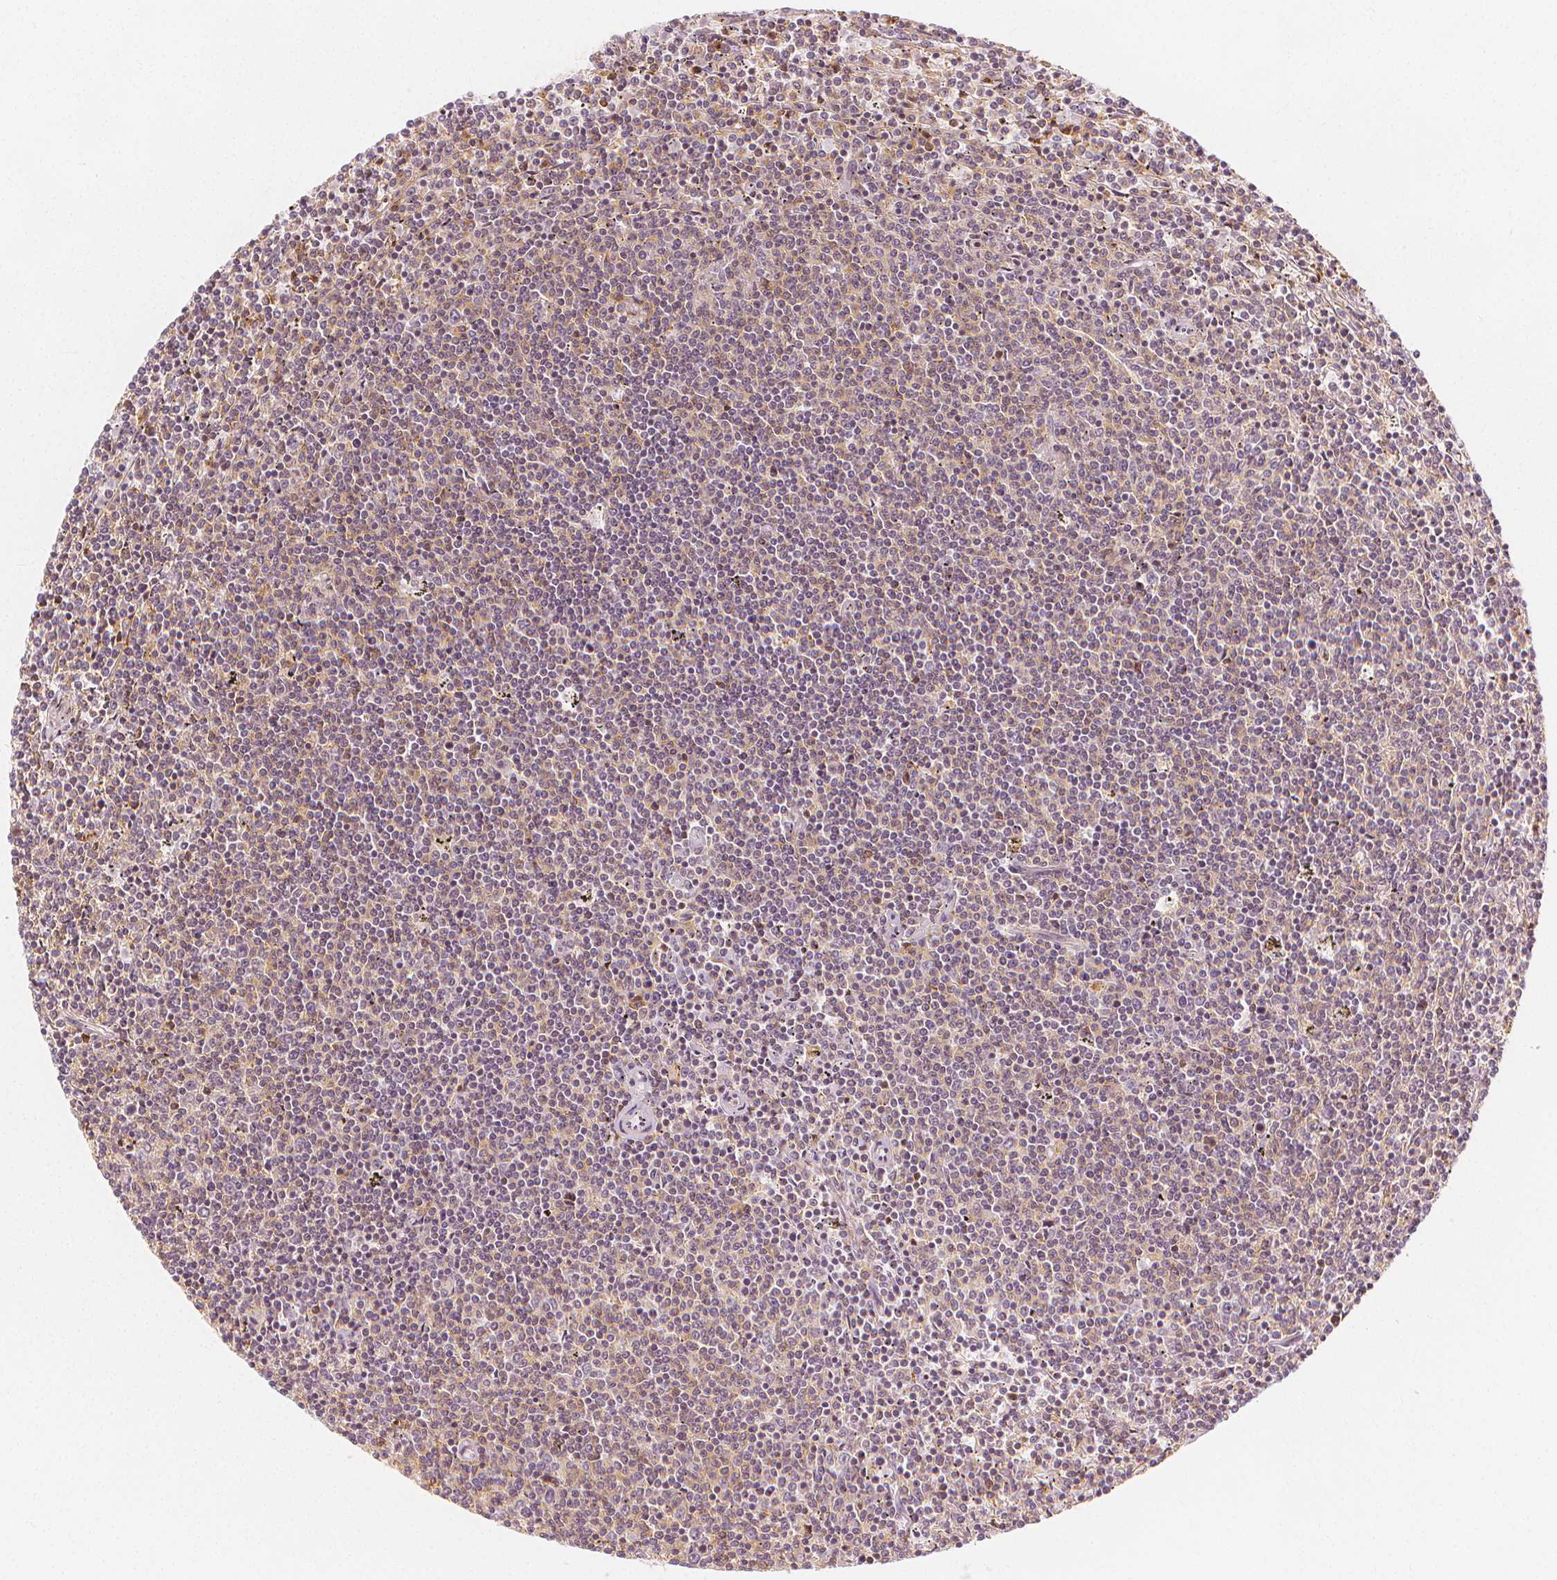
{"staining": {"intensity": "negative", "quantity": "none", "location": "none"}, "tissue": "lymphoma", "cell_type": "Tumor cells", "image_type": "cancer", "snomed": [{"axis": "morphology", "description": "Malignant lymphoma, non-Hodgkin's type, Low grade"}, {"axis": "topography", "description": "Spleen"}], "caption": "This is a photomicrograph of IHC staining of lymphoma, which shows no expression in tumor cells.", "gene": "ARHGAP26", "patient": {"sex": "female", "age": 50}}